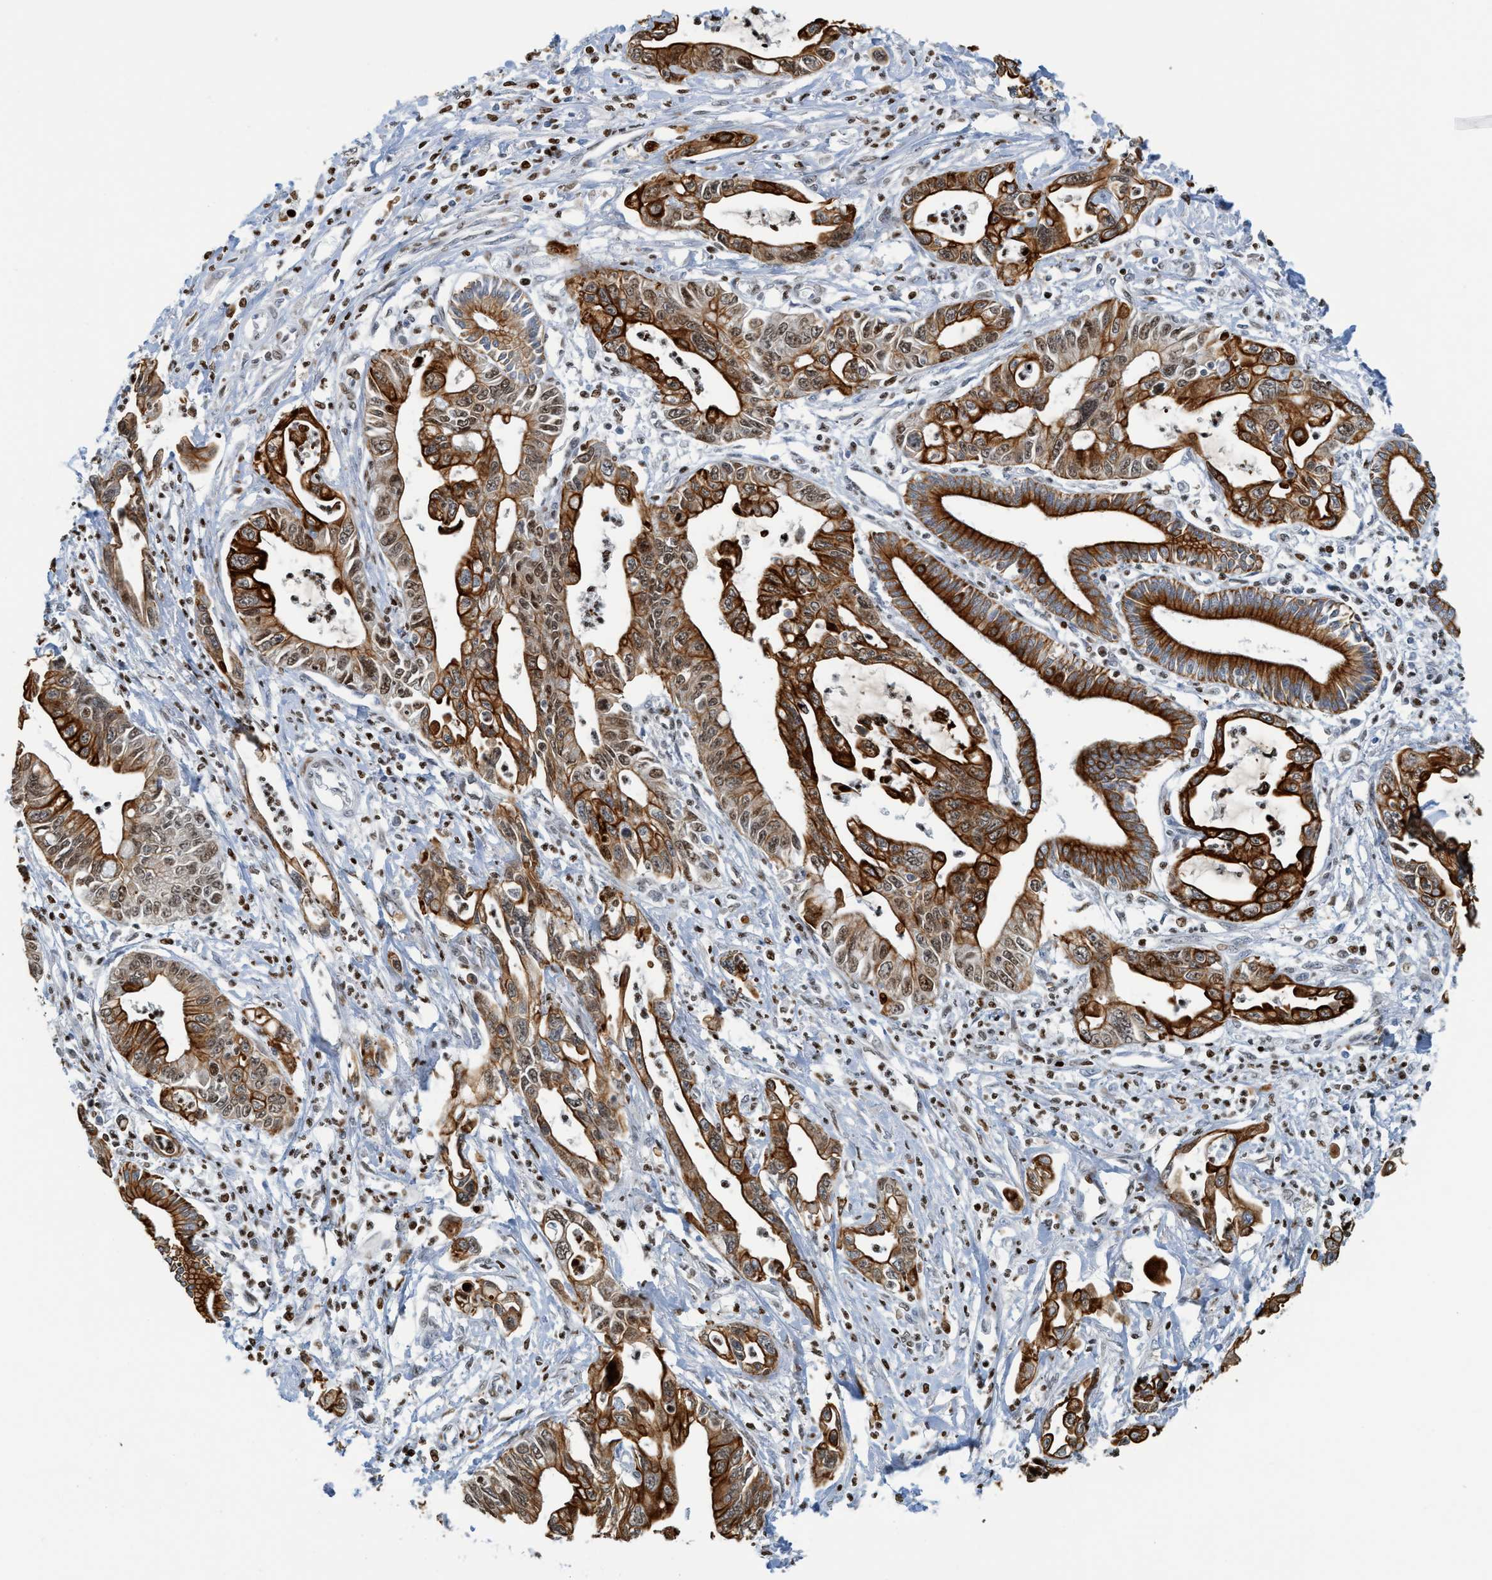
{"staining": {"intensity": "strong", "quantity": ">75%", "location": "cytoplasmic/membranous,nuclear"}, "tissue": "pancreatic cancer", "cell_type": "Tumor cells", "image_type": "cancer", "snomed": [{"axis": "morphology", "description": "Adenocarcinoma, NOS"}, {"axis": "topography", "description": "Pancreas"}], "caption": "Immunohistochemical staining of pancreatic cancer shows high levels of strong cytoplasmic/membranous and nuclear protein positivity in about >75% of tumor cells. The staining was performed using DAB (3,3'-diaminobenzidine) to visualize the protein expression in brown, while the nuclei were stained in blue with hematoxylin (Magnification: 20x).", "gene": "SH3D19", "patient": {"sex": "male", "age": 56}}